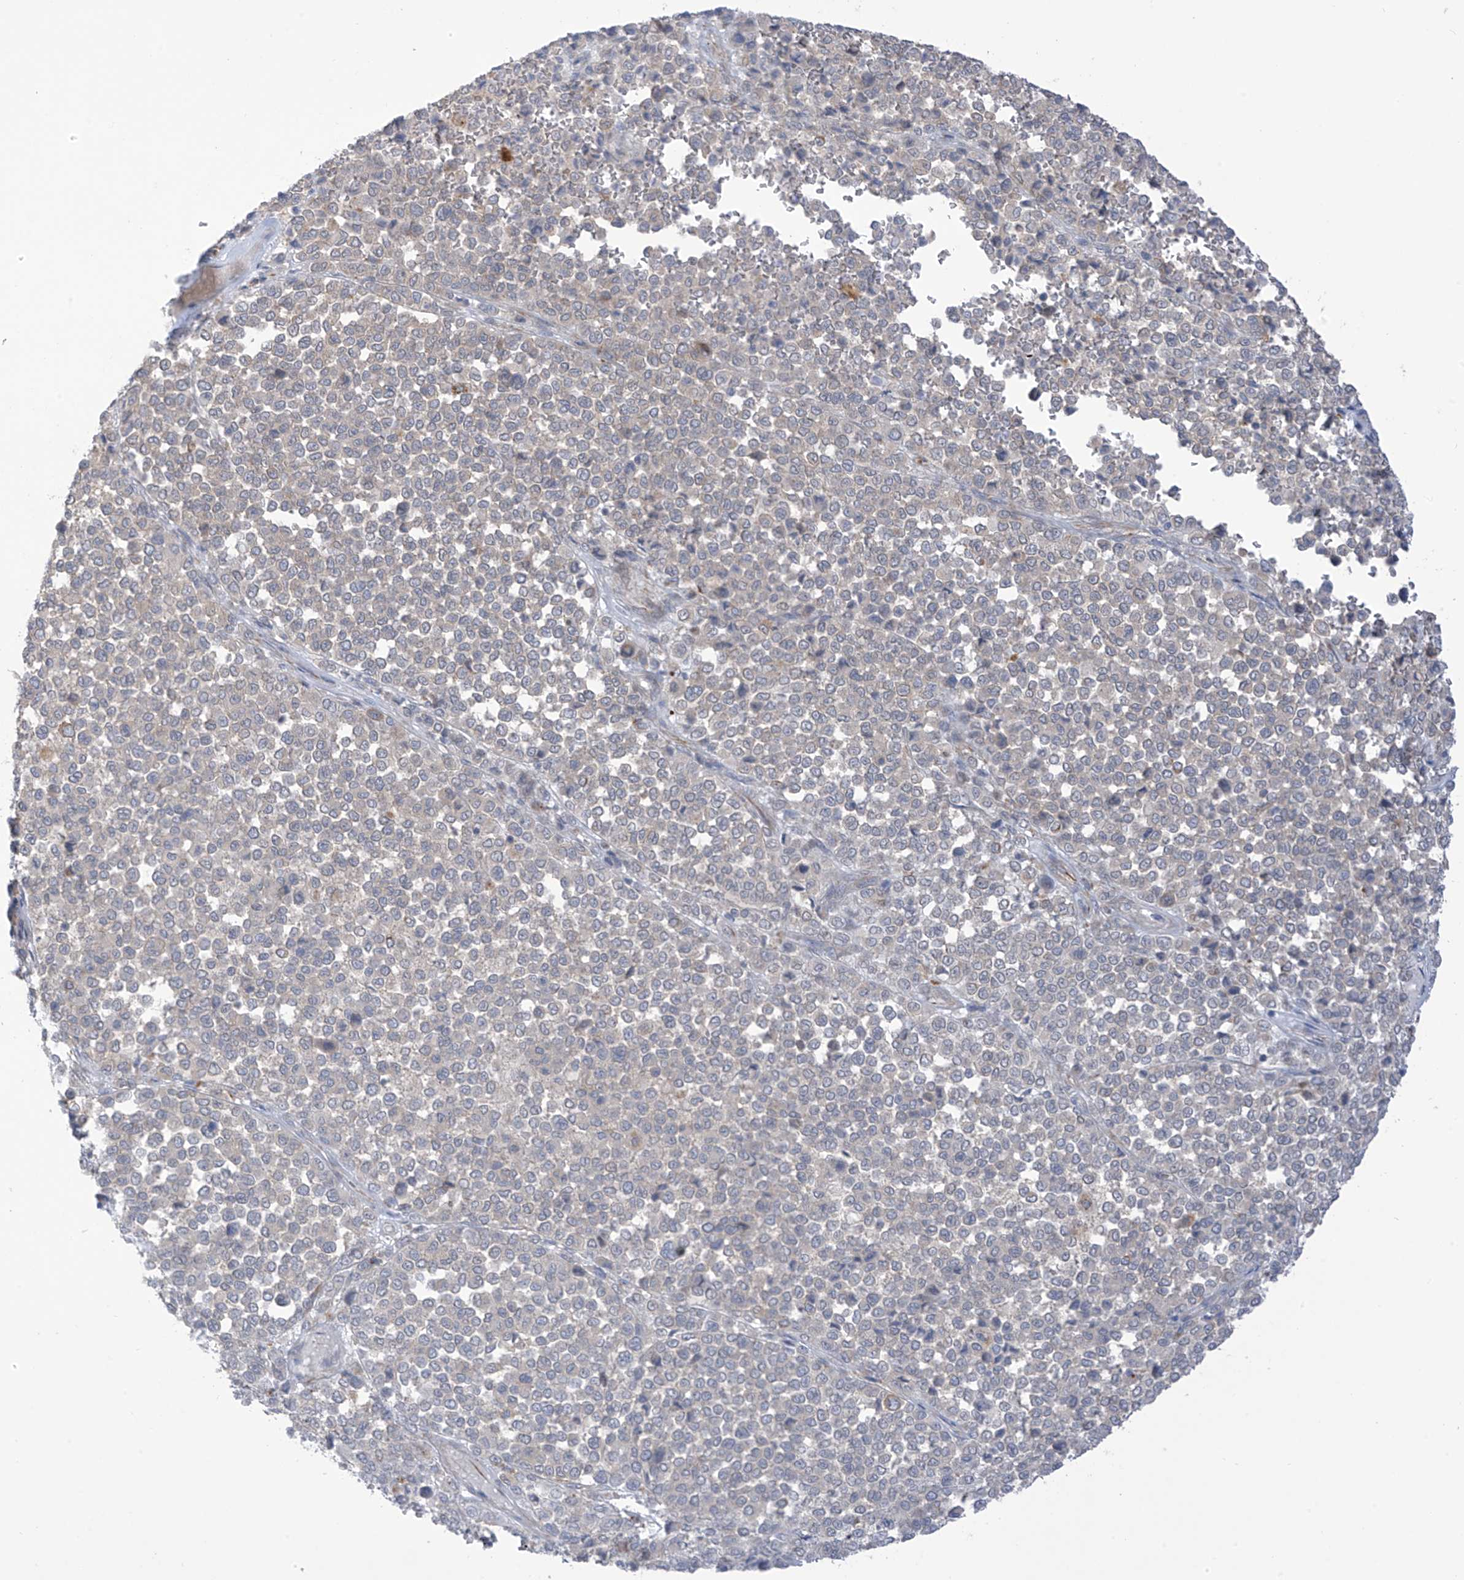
{"staining": {"intensity": "negative", "quantity": "none", "location": "none"}, "tissue": "melanoma", "cell_type": "Tumor cells", "image_type": "cancer", "snomed": [{"axis": "morphology", "description": "Malignant melanoma, Metastatic site"}, {"axis": "topography", "description": "Pancreas"}], "caption": "Human melanoma stained for a protein using immunohistochemistry shows no staining in tumor cells.", "gene": "HS6ST2", "patient": {"sex": "female", "age": 30}}